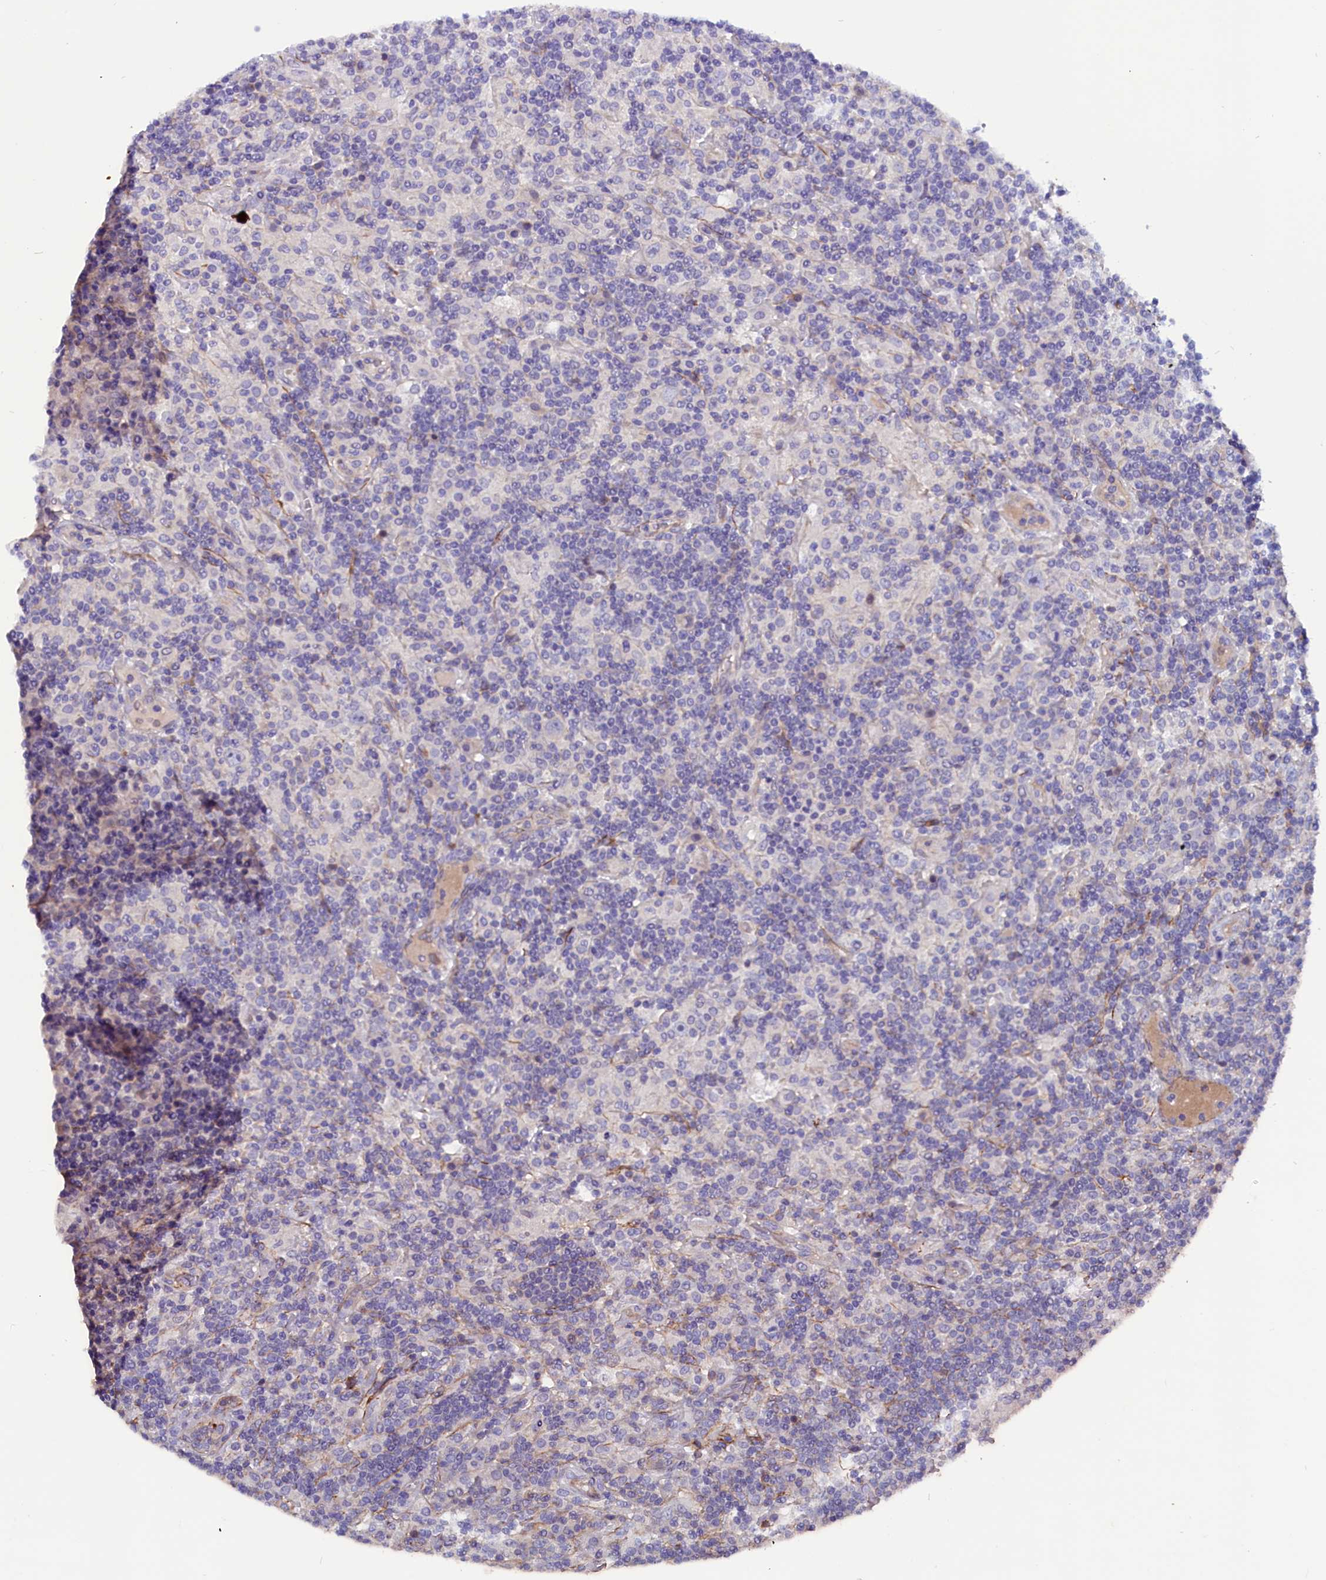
{"staining": {"intensity": "negative", "quantity": "none", "location": "none"}, "tissue": "lymphoma", "cell_type": "Tumor cells", "image_type": "cancer", "snomed": [{"axis": "morphology", "description": "Hodgkin's disease, NOS"}, {"axis": "topography", "description": "Lymph node"}], "caption": "This is a micrograph of IHC staining of Hodgkin's disease, which shows no expression in tumor cells.", "gene": "ZNF749", "patient": {"sex": "male", "age": 70}}